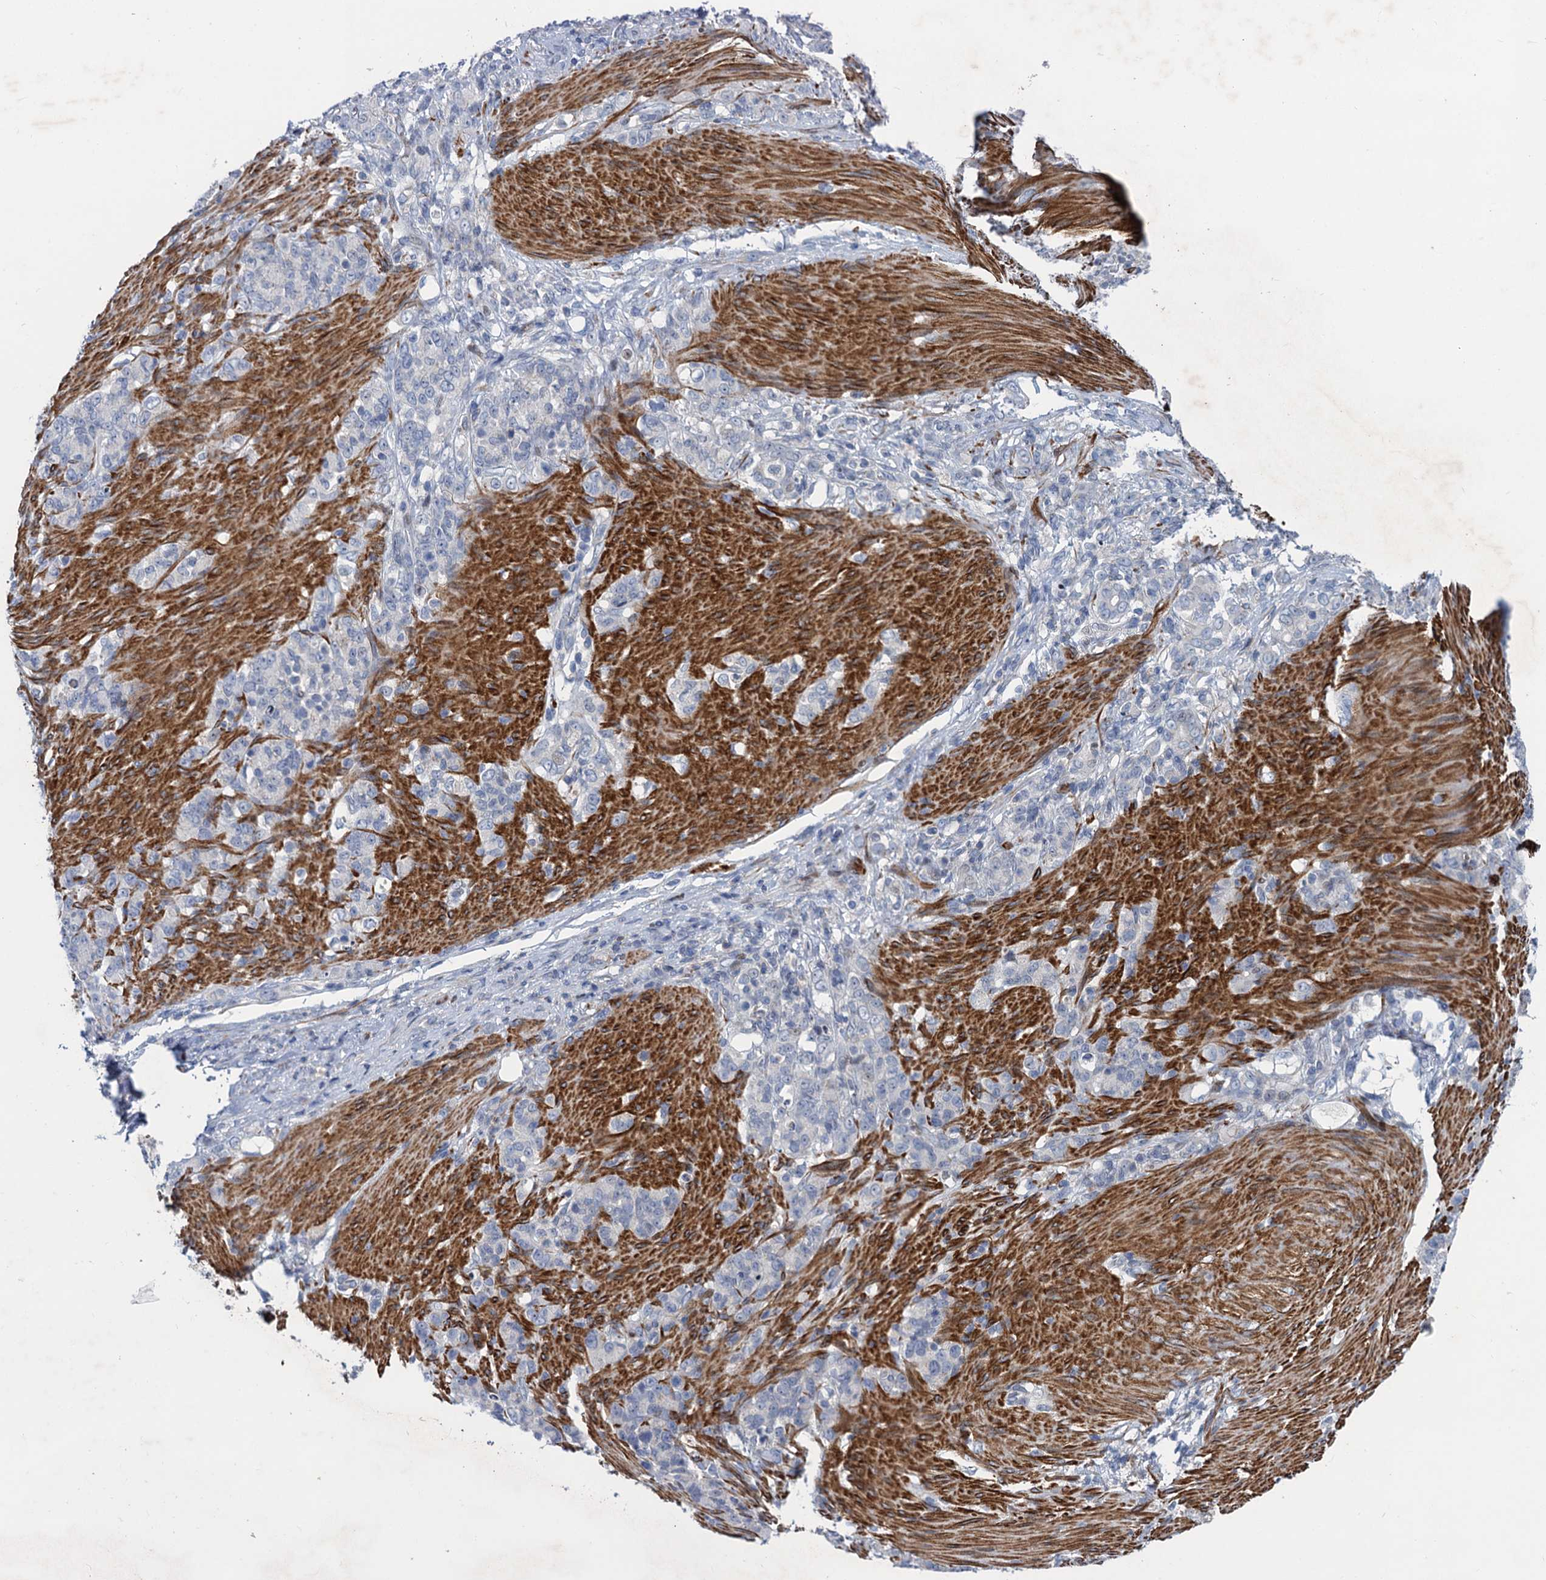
{"staining": {"intensity": "negative", "quantity": "none", "location": "none"}, "tissue": "stomach cancer", "cell_type": "Tumor cells", "image_type": "cancer", "snomed": [{"axis": "morphology", "description": "Adenocarcinoma, NOS"}, {"axis": "topography", "description": "Stomach"}], "caption": "Immunohistochemistry image of human stomach cancer (adenocarcinoma) stained for a protein (brown), which exhibits no staining in tumor cells. (Brightfield microscopy of DAB immunohistochemistry at high magnification).", "gene": "ESYT3", "patient": {"sex": "female", "age": 79}}